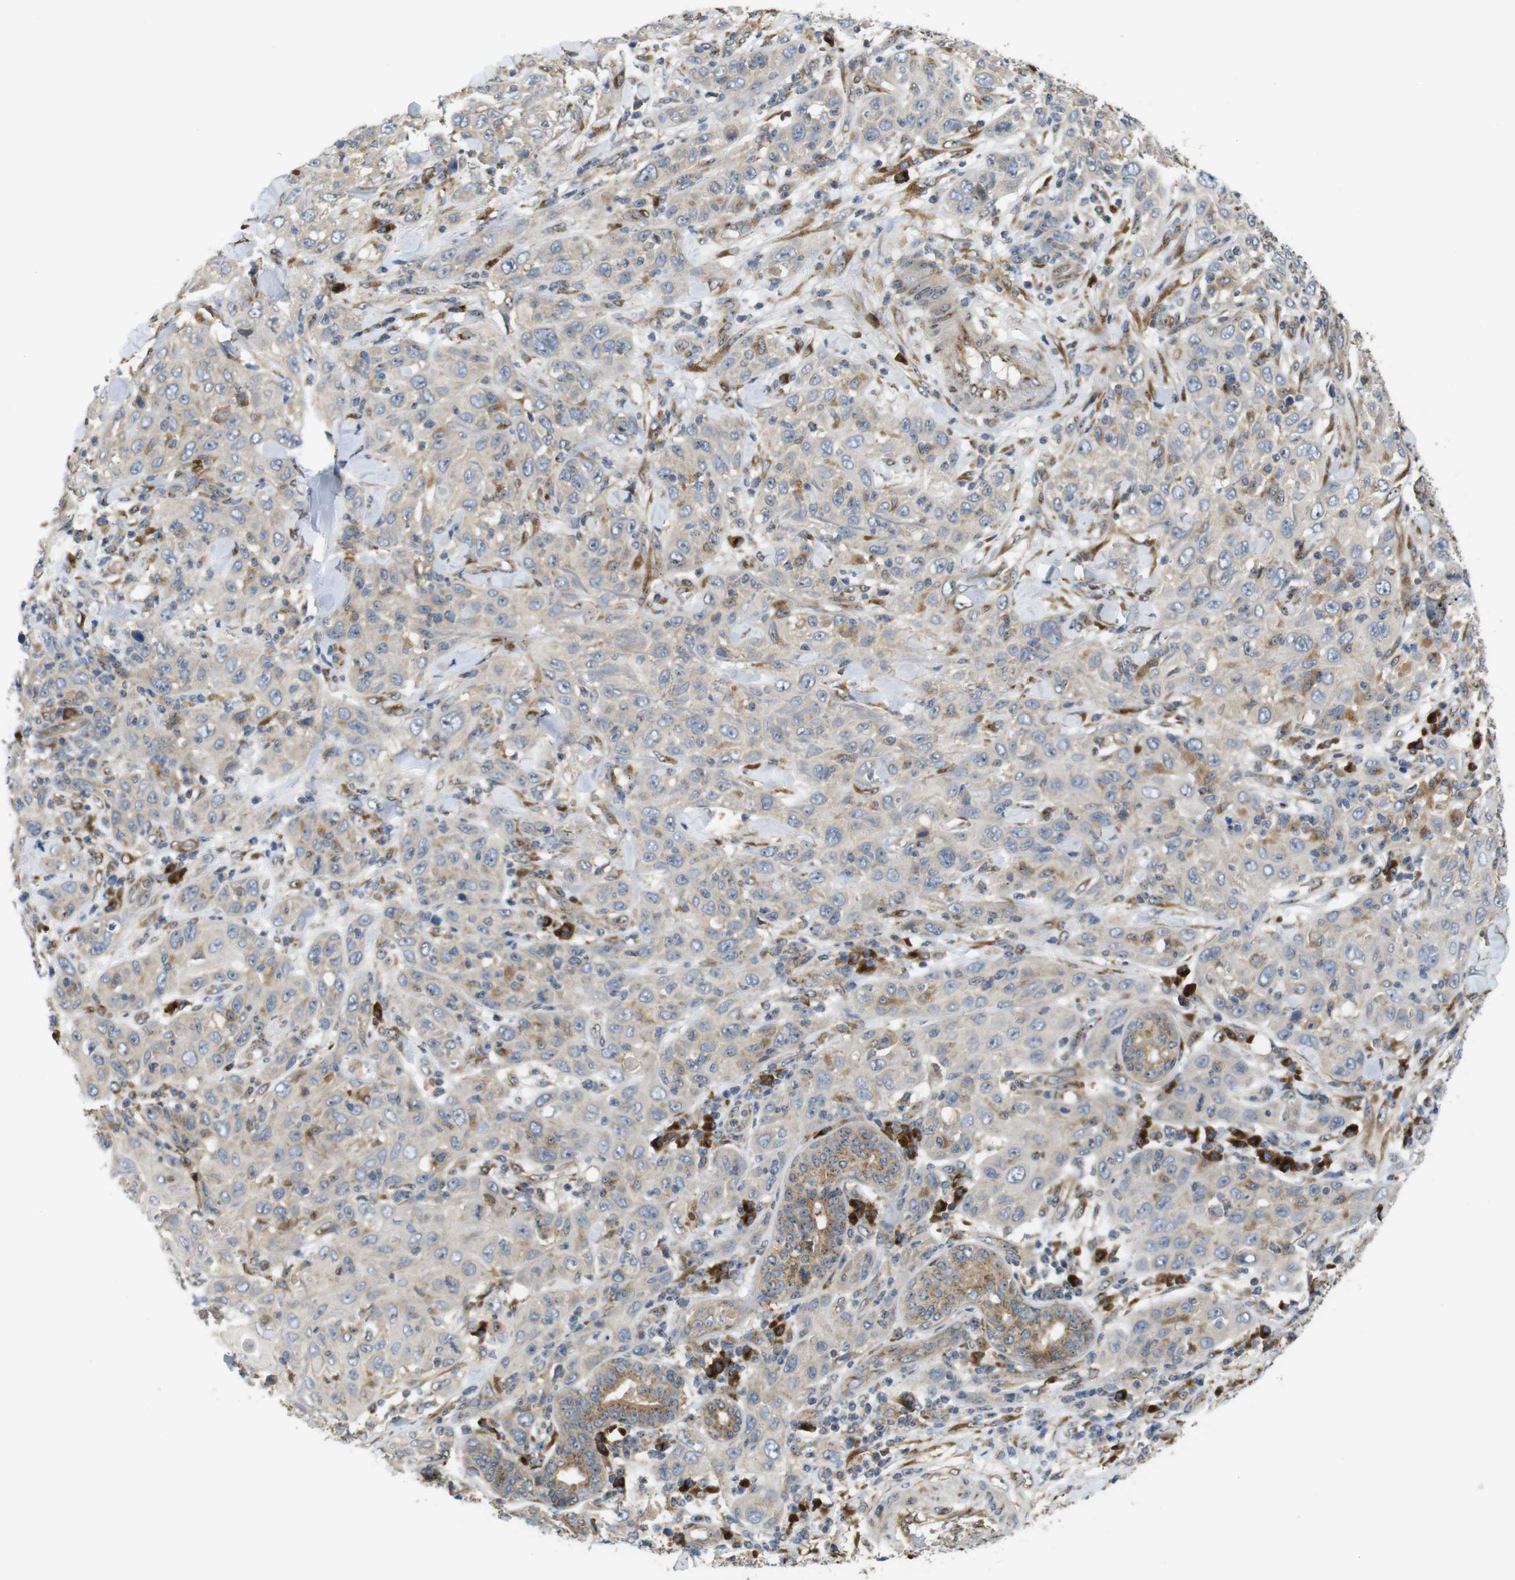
{"staining": {"intensity": "negative", "quantity": "none", "location": "none"}, "tissue": "skin cancer", "cell_type": "Tumor cells", "image_type": "cancer", "snomed": [{"axis": "morphology", "description": "Squamous cell carcinoma, NOS"}, {"axis": "topography", "description": "Skin"}], "caption": "Immunohistochemistry (IHC) of skin squamous cell carcinoma shows no positivity in tumor cells.", "gene": "TMEM143", "patient": {"sex": "female", "age": 88}}